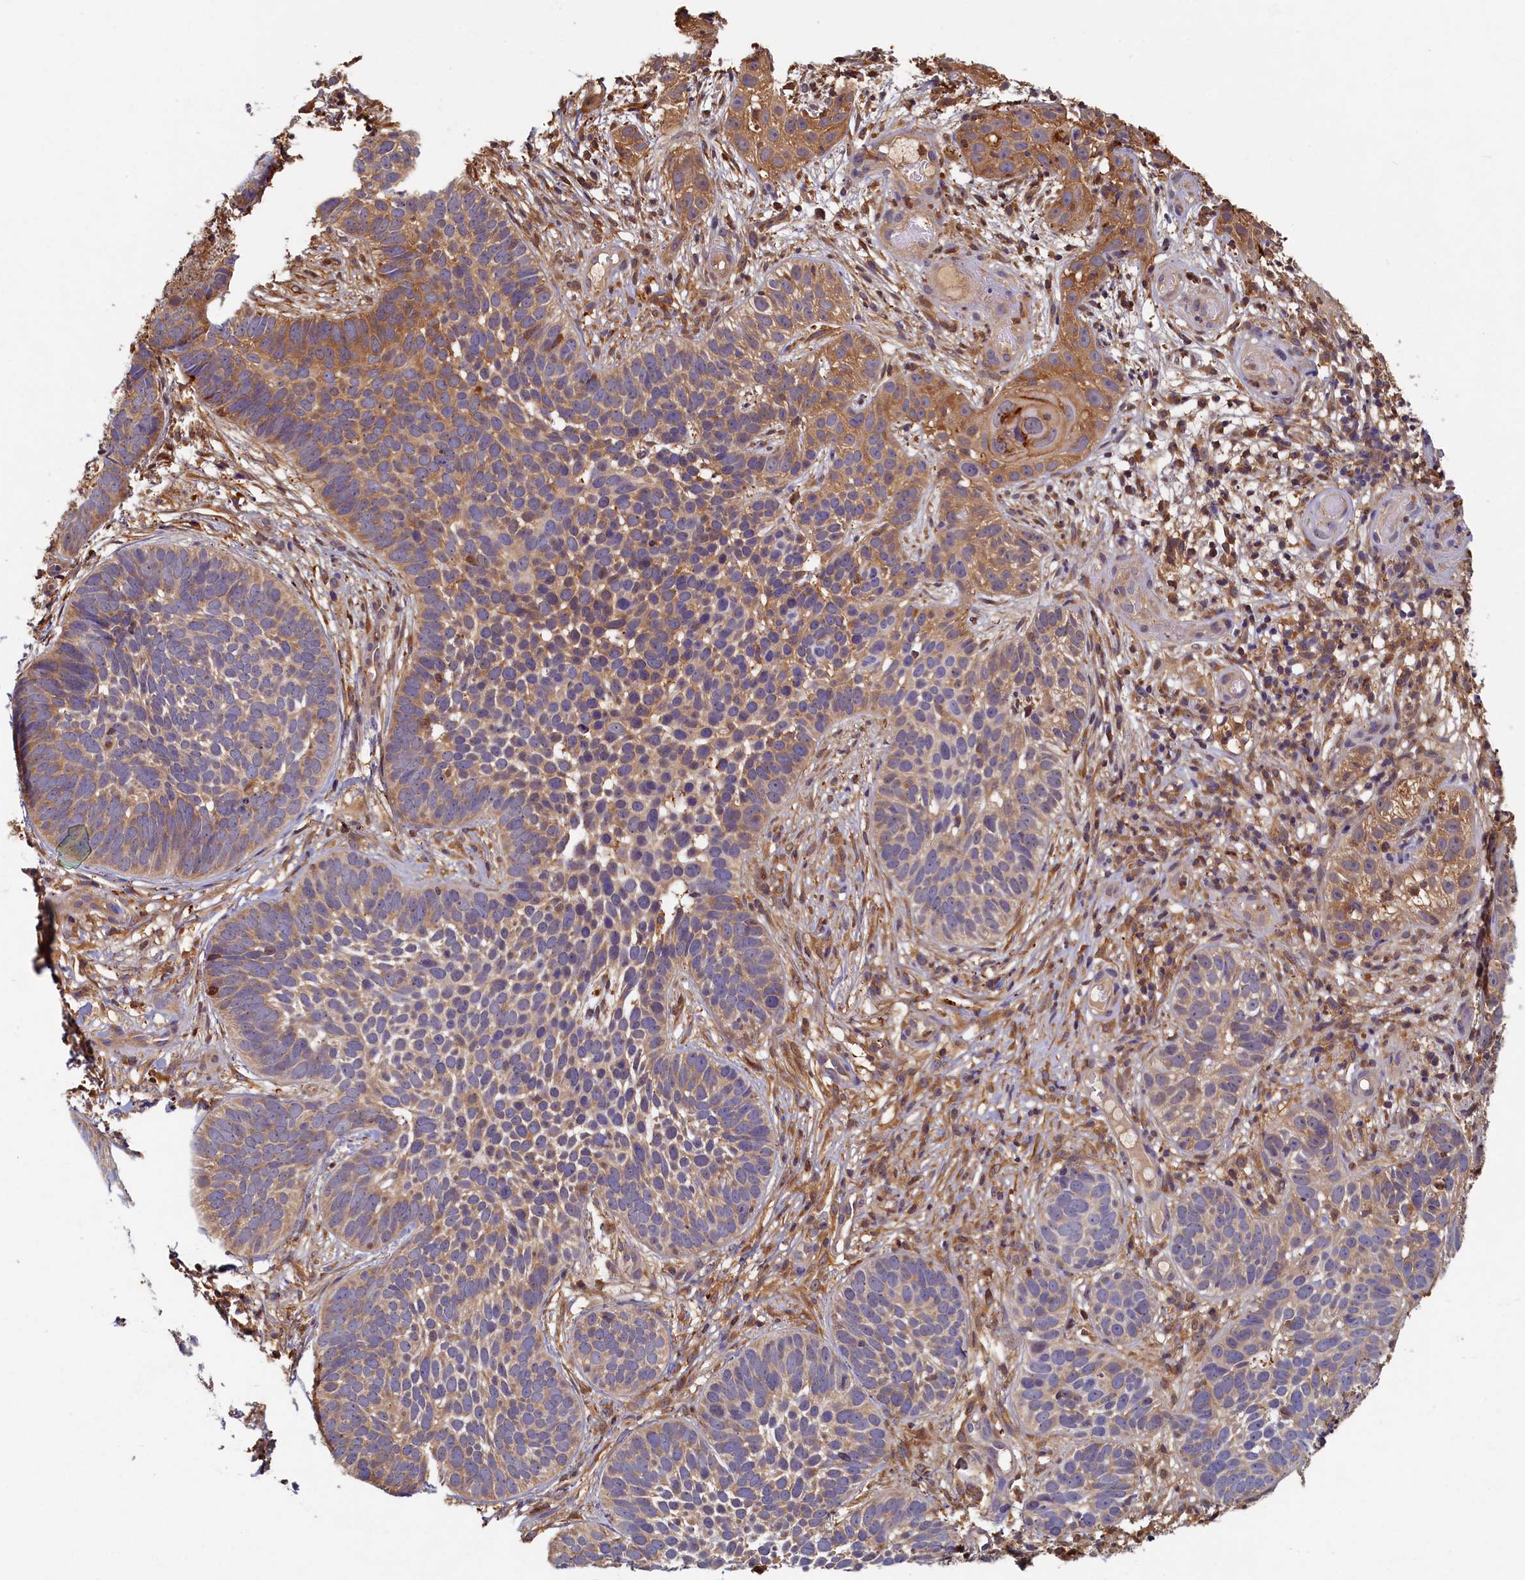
{"staining": {"intensity": "weak", "quantity": ">75%", "location": "cytoplasmic/membranous"}, "tissue": "skin cancer", "cell_type": "Tumor cells", "image_type": "cancer", "snomed": [{"axis": "morphology", "description": "Basal cell carcinoma"}, {"axis": "topography", "description": "Skin"}], "caption": "This photomicrograph displays immunohistochemistry staining of skin cancer (basal cell carcinoma), with low weak cytoplasmic/membranous positivity in about >75% of tumor cells.", "gene": "TIMM8B", "patient": {"sex": "male", "age": 89}}